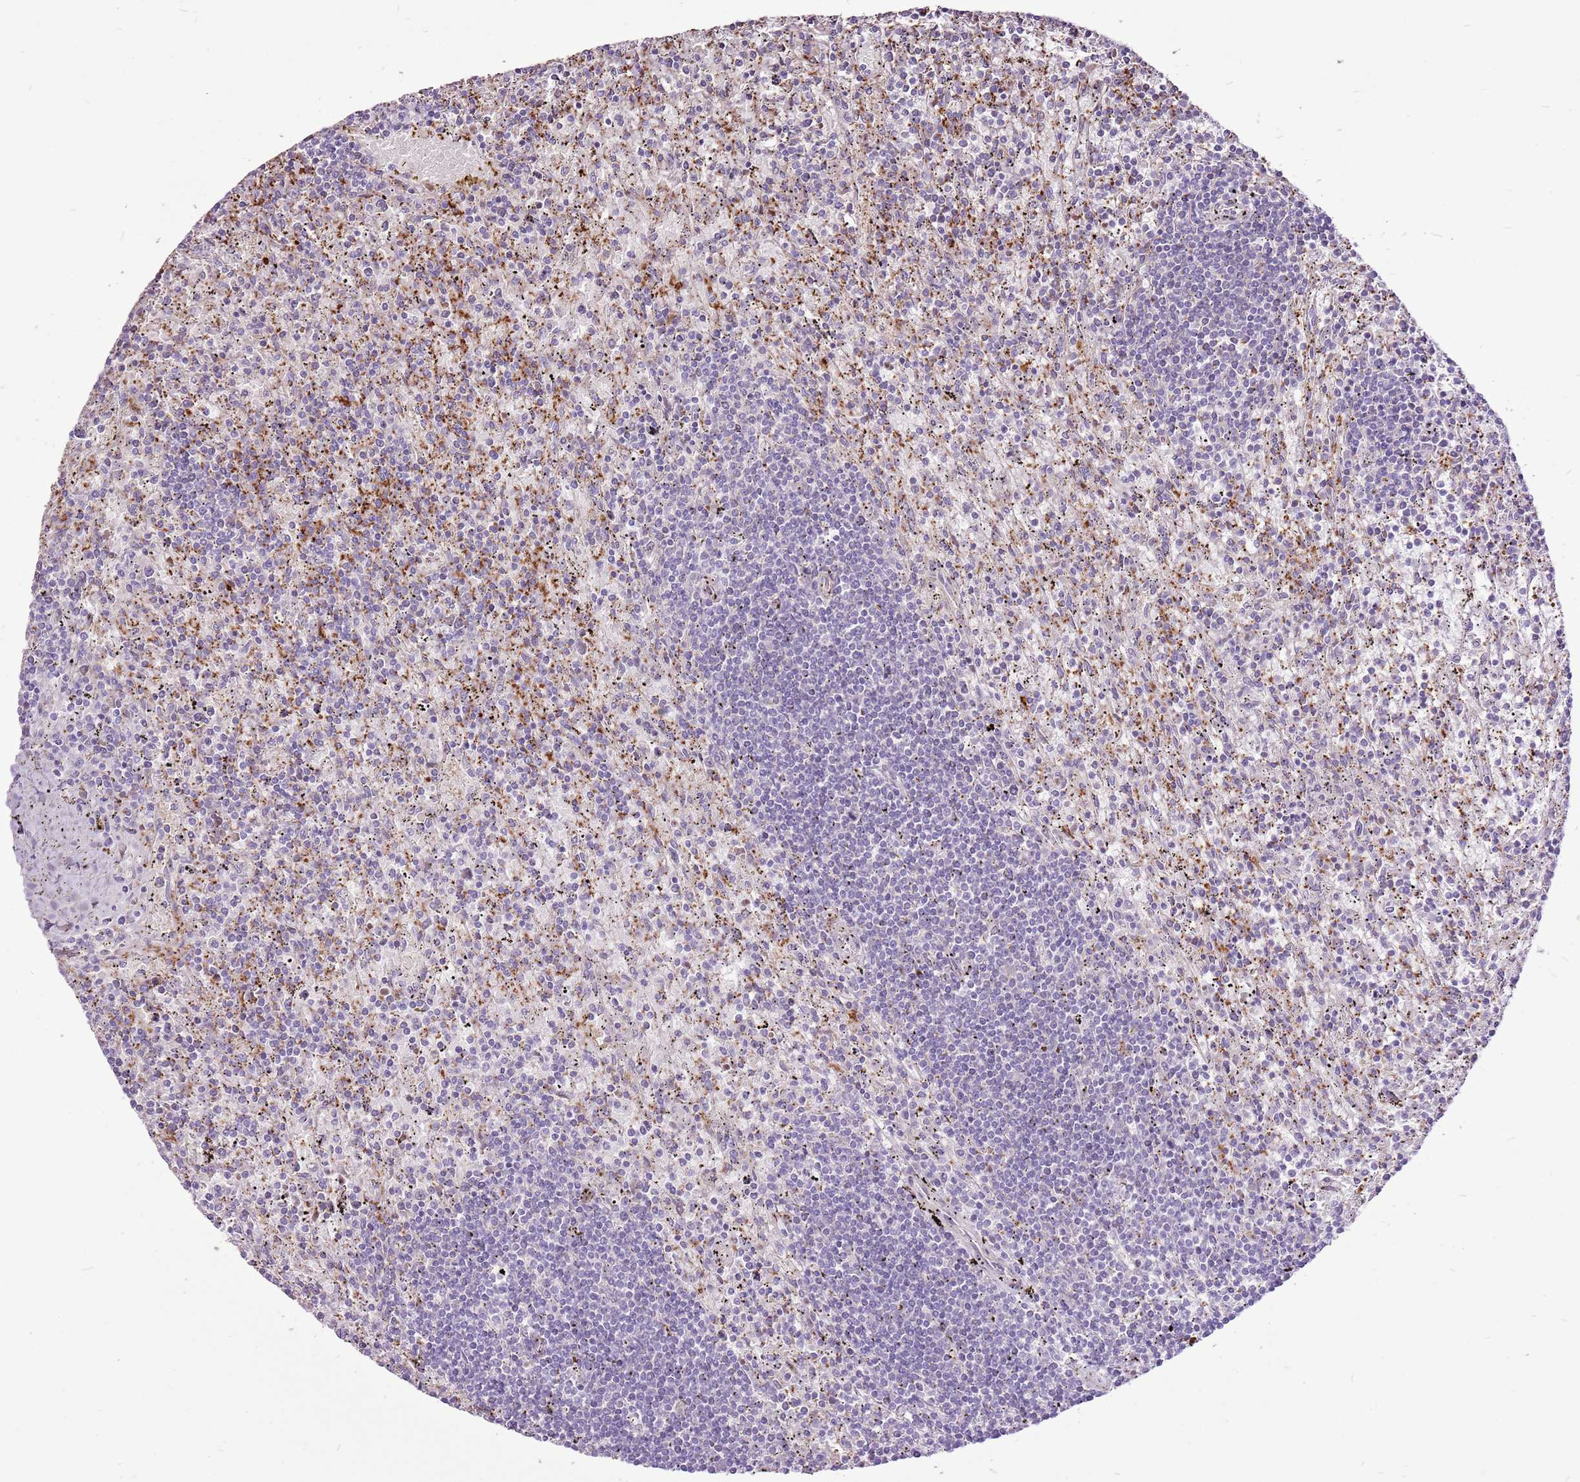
{"staining": {"intensity": "negative", "quantity": "none", "location": "none"}, "tissue": "lymphoma", "cell_type": "Tumor cells", "image_type": "cancer", "snomed": [{"axis": "morphology", "description": "Malignant lymphoma, non-Hodgkin's type, Low grade"}, {"axis": "topography", "description": "Spleen"}], "caption": "This is an immunohistochemistry (IHC) photomicrograph of lymphoma. There is no staining in tumor cells.", "gene": "CHAC2", "patient": {"sex": "male", "age": 76}}